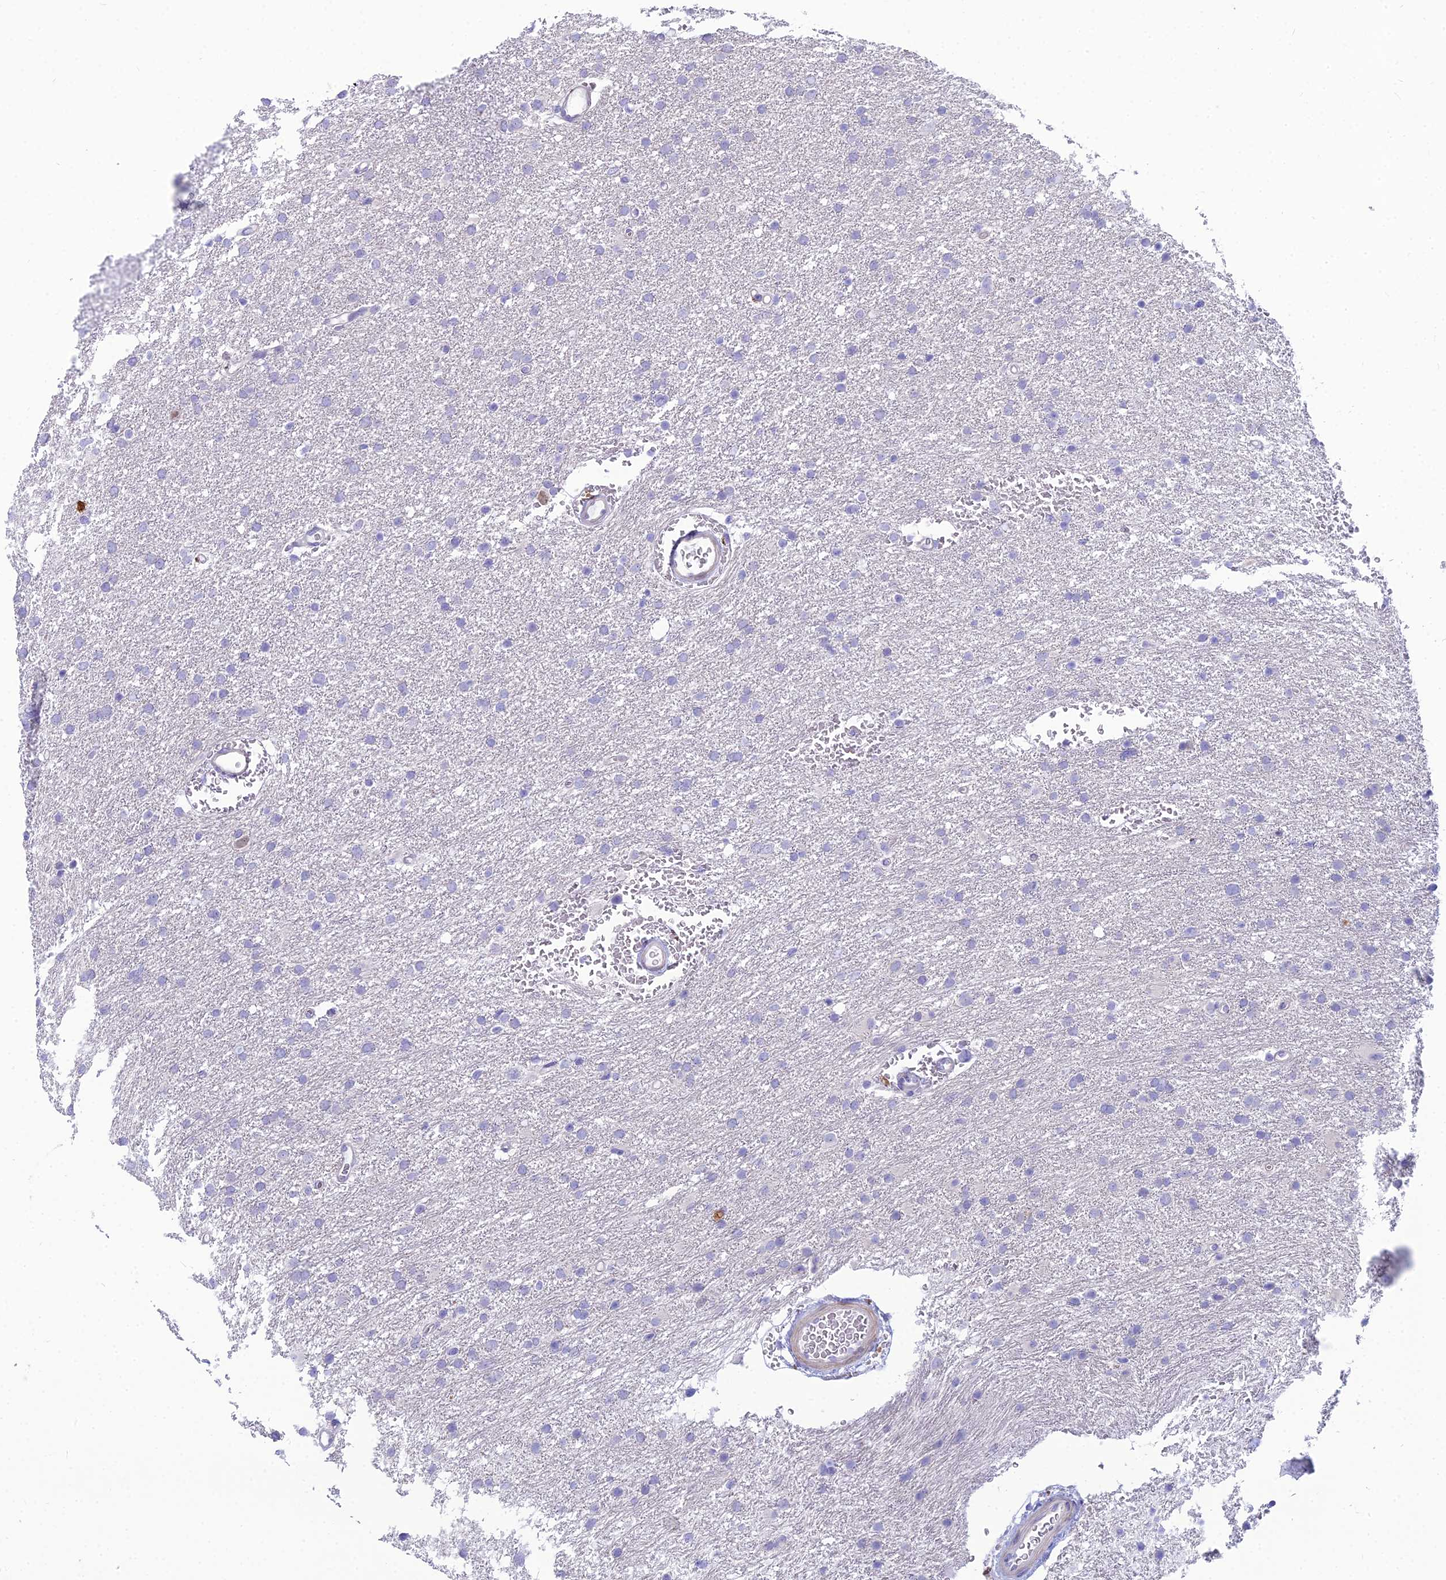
{"staining": {"intensity": "negative", "quantity": "none", "location": "none"}, "tissue": "glioma", "cell_type": "Tumor cells", "image_type": "cancer", "snomed": [{"axis": "morphology", "description": "Glioma, malignant, High grade"}, {"axis": "topography", "description": "Cerebral cortex"}], "caption": "High magnification brightfield microscopy of glioma stained with DAB (3,3'-diaminobenzidine) (brown) and counterstained with hematoxylin (blue): tumor cells show no significant positivity.", "gene": "NUSAP1", "patient": {"sex": "female", "age": 36}}